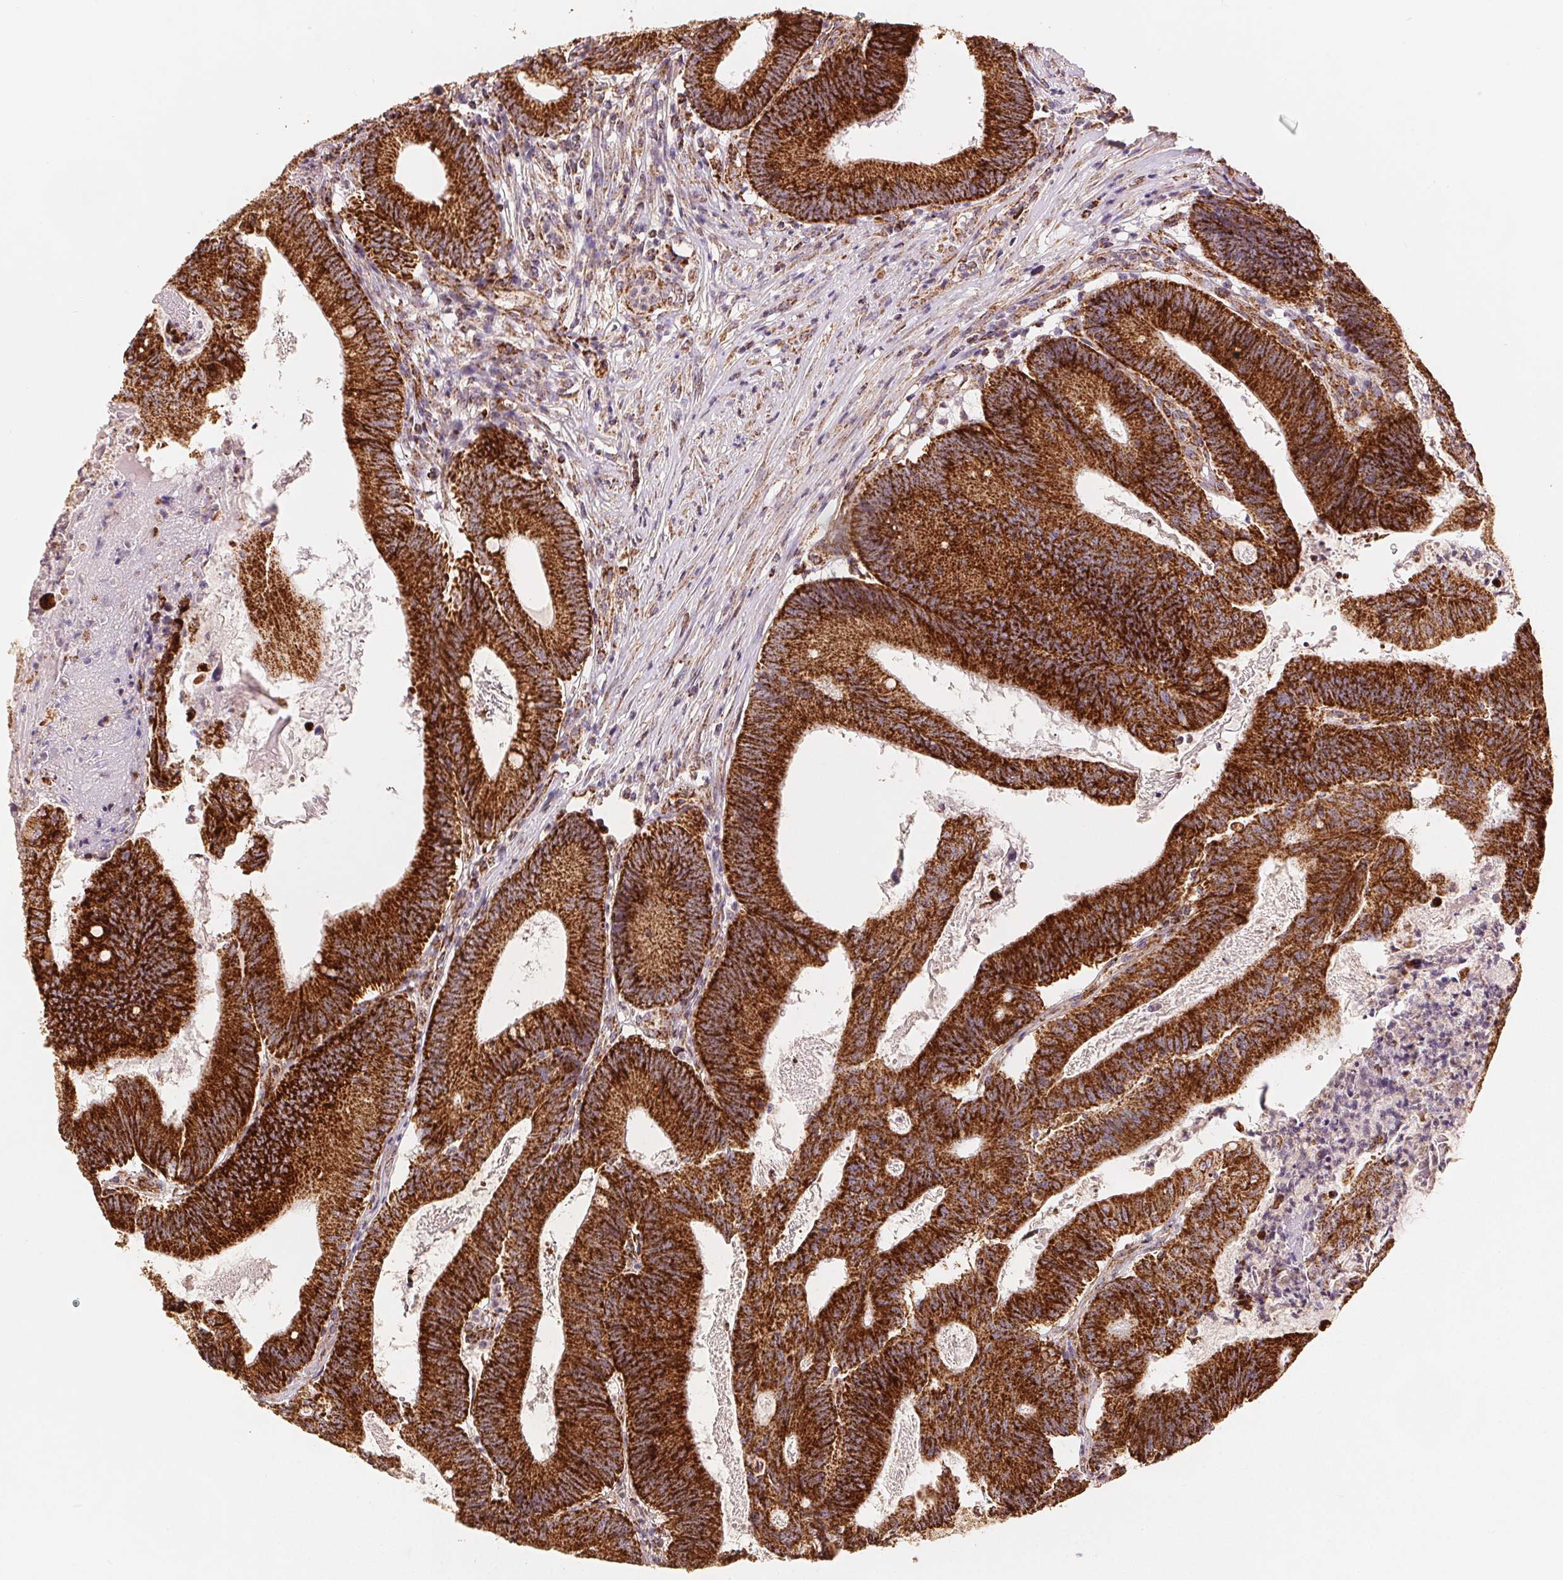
{"staining": {"intensity": "strong", "quantity": ">75%", "location": "cytoplasmic/membranous"}, "tissue": "colorectal cancer", "cell_type": "Tumor cells", "image_type": "cancer", "snomed": [{"axis": "morphology", "description": "Adenocarcinoma, NOS"}, {"axis": "topography", "description": "Colon"}], "caption": "Colorectal adenocarcinoma was stained to show a protein in brown. There is high levels of strong cytoplasmic/membranous positivity in approximately >75% of tumor cells. (DAB IHC, brown staining for protein, blue staining for nuclei).", "gene": "SDHB", "patient": {"sex": "female", "age": 70}}